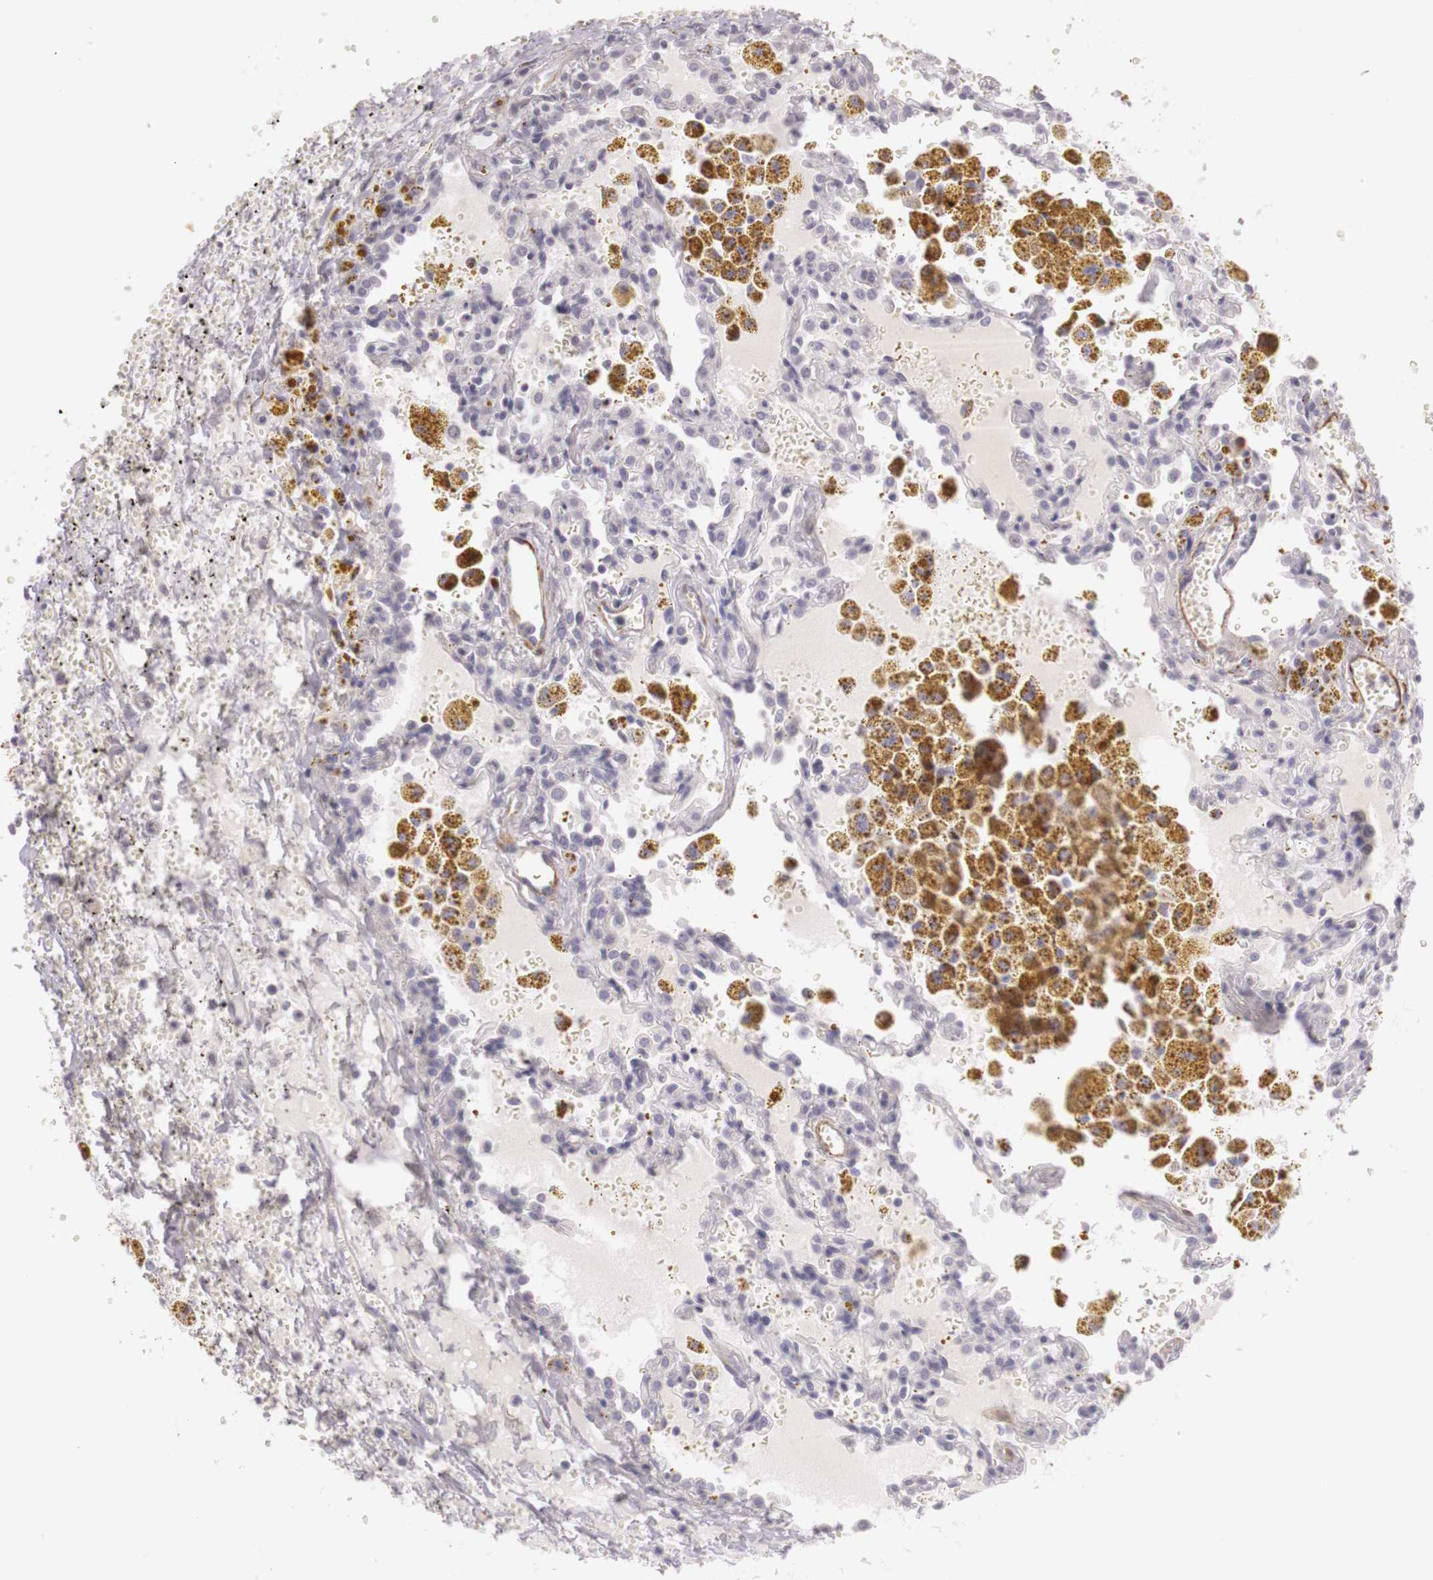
{"staining": {"intensity": "weak", "quantity": ">75%", "location": "cytoplasmic/membranous"}, "tissue": "carcinoid", "cell_type": "Tumor cells", "image_type": "cancer", "snomed": [{"axis": "morphology", "description": "Carcinoid, malignant, NOS"}, {"axis": "topography", "description": "Bronchus"}], "caption": "Protein staining exhibits weak cytoplasmic/membranous expression in about >75% of tumor cells in carcinoid (malignant).", "gene": "CNTN2", "patient": {"sex": "male", "age": 55}}